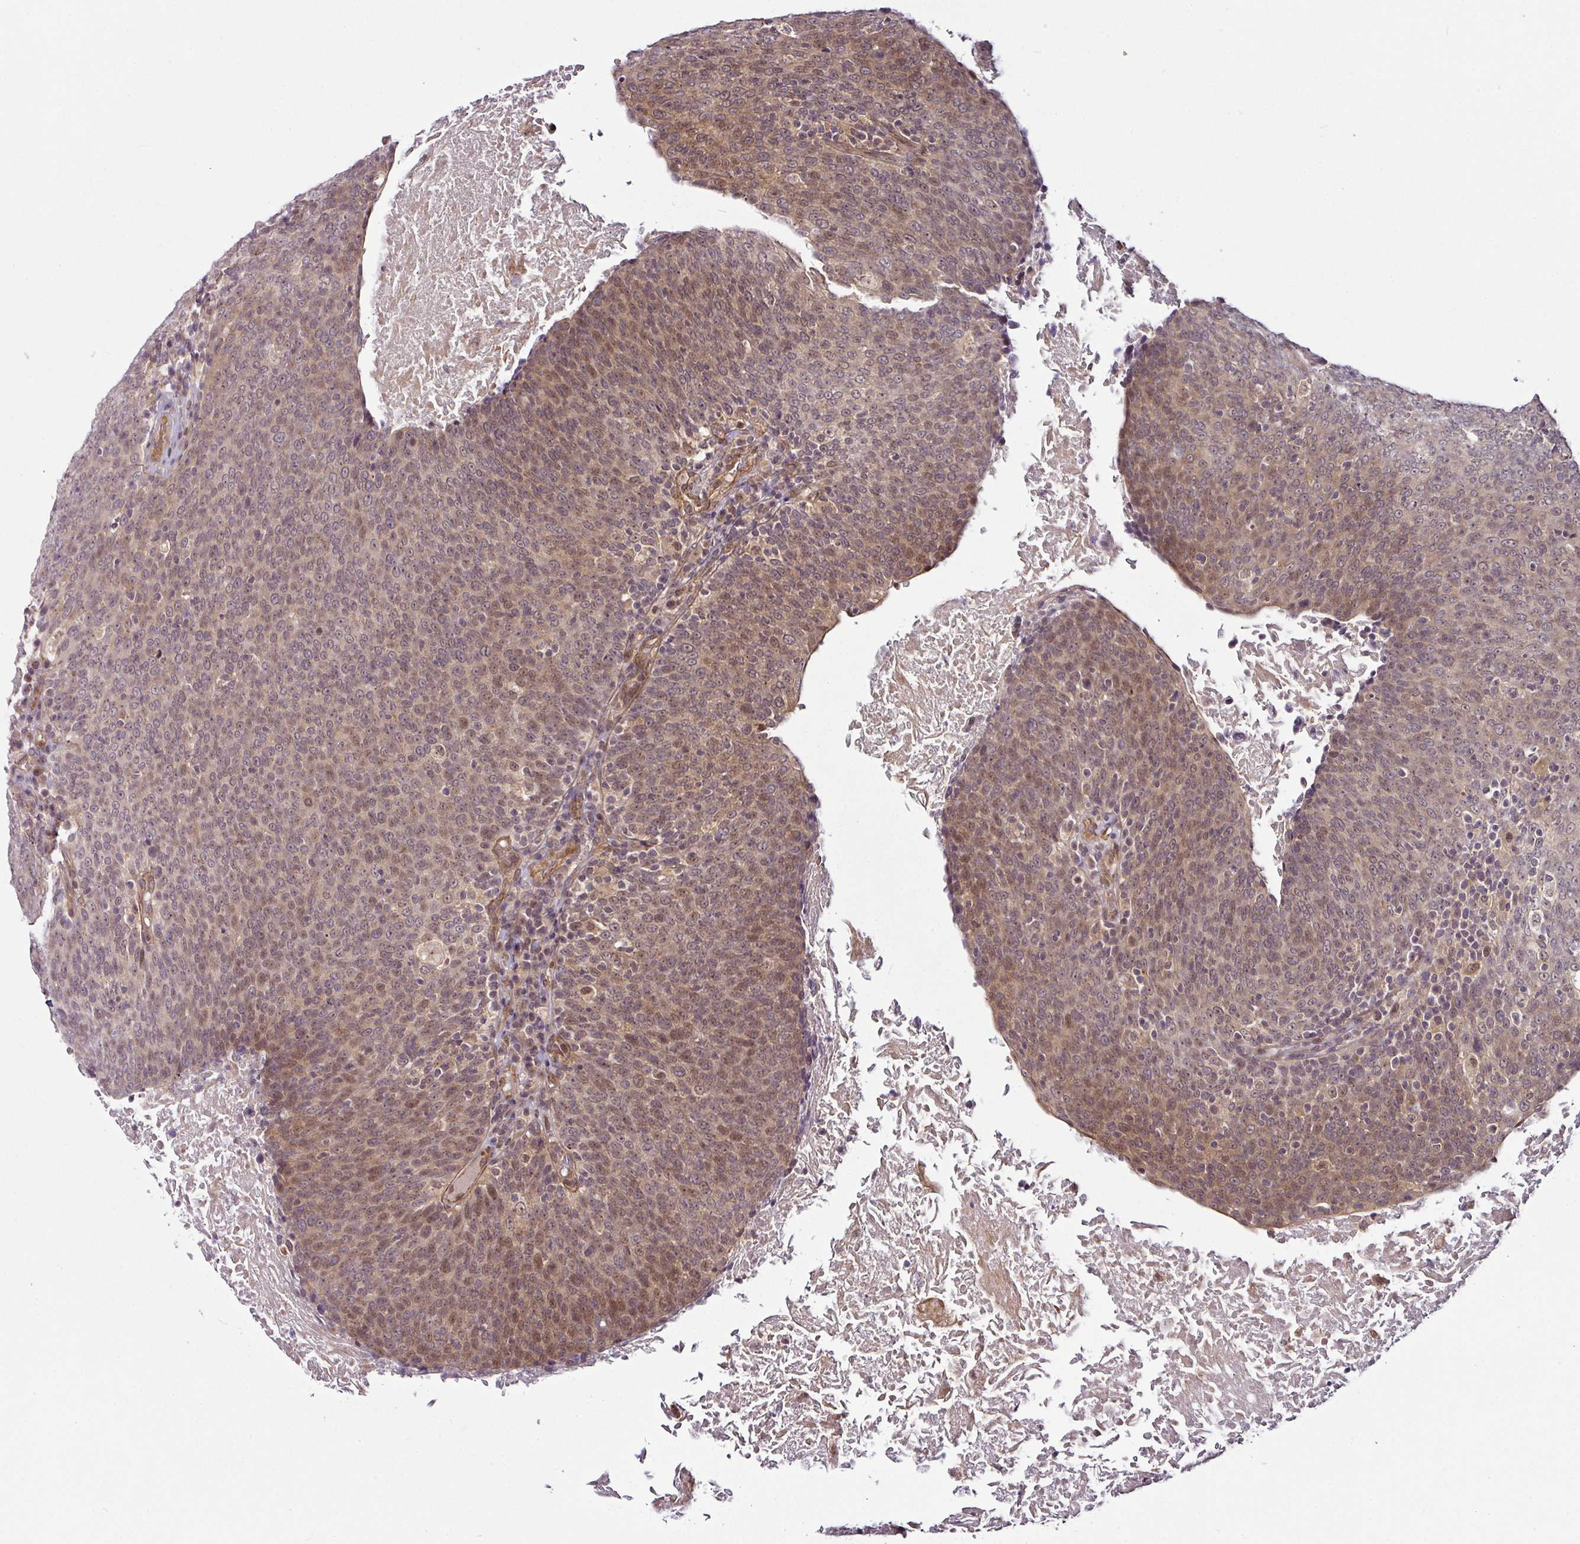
{"staining": {"intensity": "moderate", "quantity": ">75%", "location": "cytoplasmic/membranous,nuclear"}, "tissue": "head and neck cancer", "cell_type": "Tumor cells", "image_type": "cancer", "snomed": [{"axis": "morphology", "description": "Squamous cell carcinoma, NOS"}, {"axis": "morphology", "description": "Squamous cell carcinoma, metastatic, NOS"}, {"axis": "topography", "description": "Lymph node"}, {"axis": "topography", "description": "Head-Neck"}], "caption": "Metastatic squamous cell carcinoma (head and neck) stained for a protein displays moderate cytoplasmic/membranous and nuclear positivity in tumor cells. (Brightfield microscopy of DAB IHC at high magnification).", "gene": "DCAF13", "patient": {"sex": "male", "age": 62}}